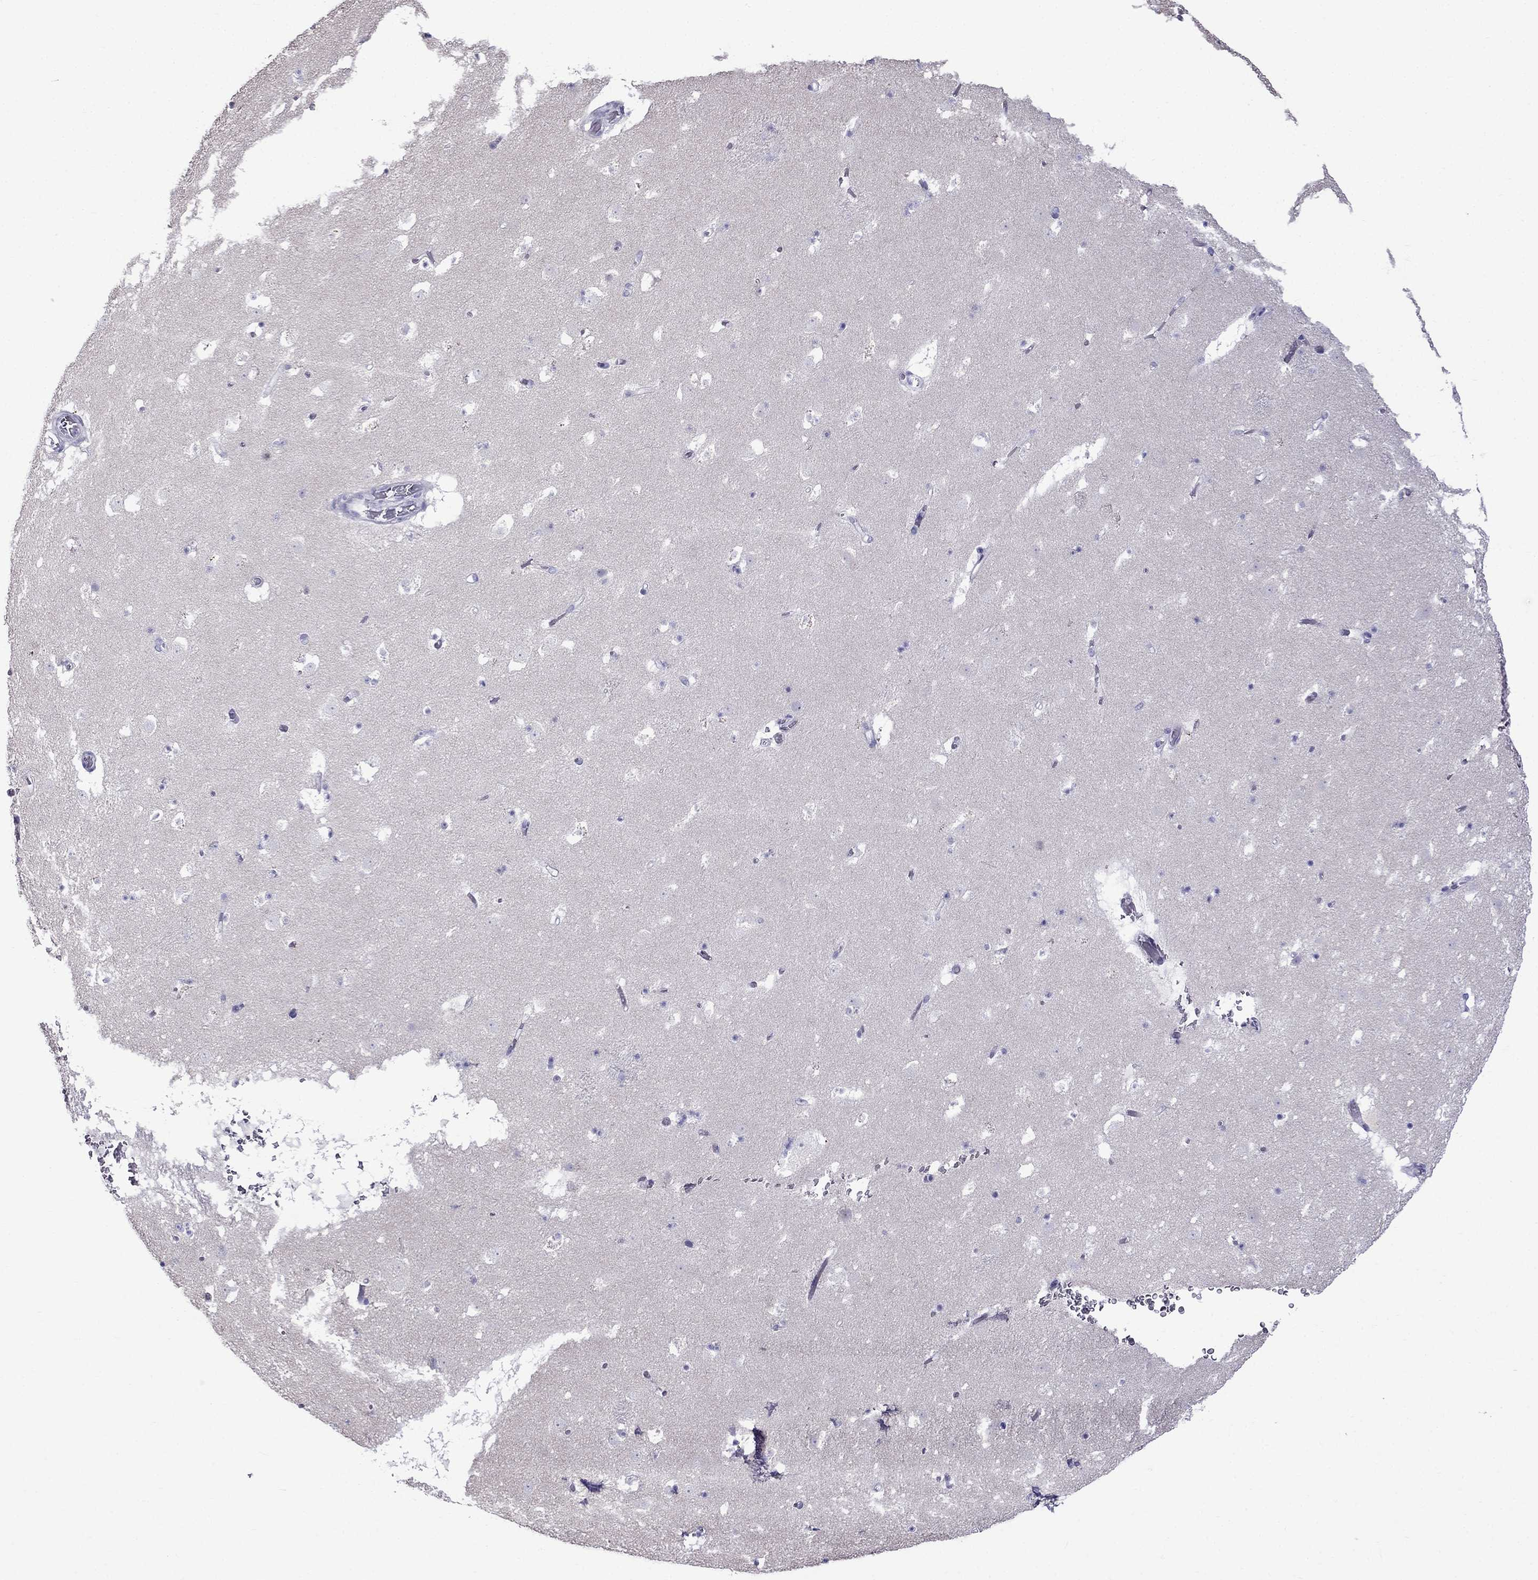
{"staining": {"intensity": "negative", "quantity": "none", "location": "none"}, "tissue": "caudate", "cell_type": "Glial cells", "image_type": "normal", "snomed": [{"axis": "morphology", "description": "Normal tissue, NOS"}, {"axis": "topography", "description": "Lateral ventricle wall"}], "caption": "Immunohistochemistry (IHC) histopathology image of unremarkable caudate stained for a protein (brown), which demonstrates no staining in glial cells.", "gene": "MGP", "patient": {"sex": "female", "age": 42}}